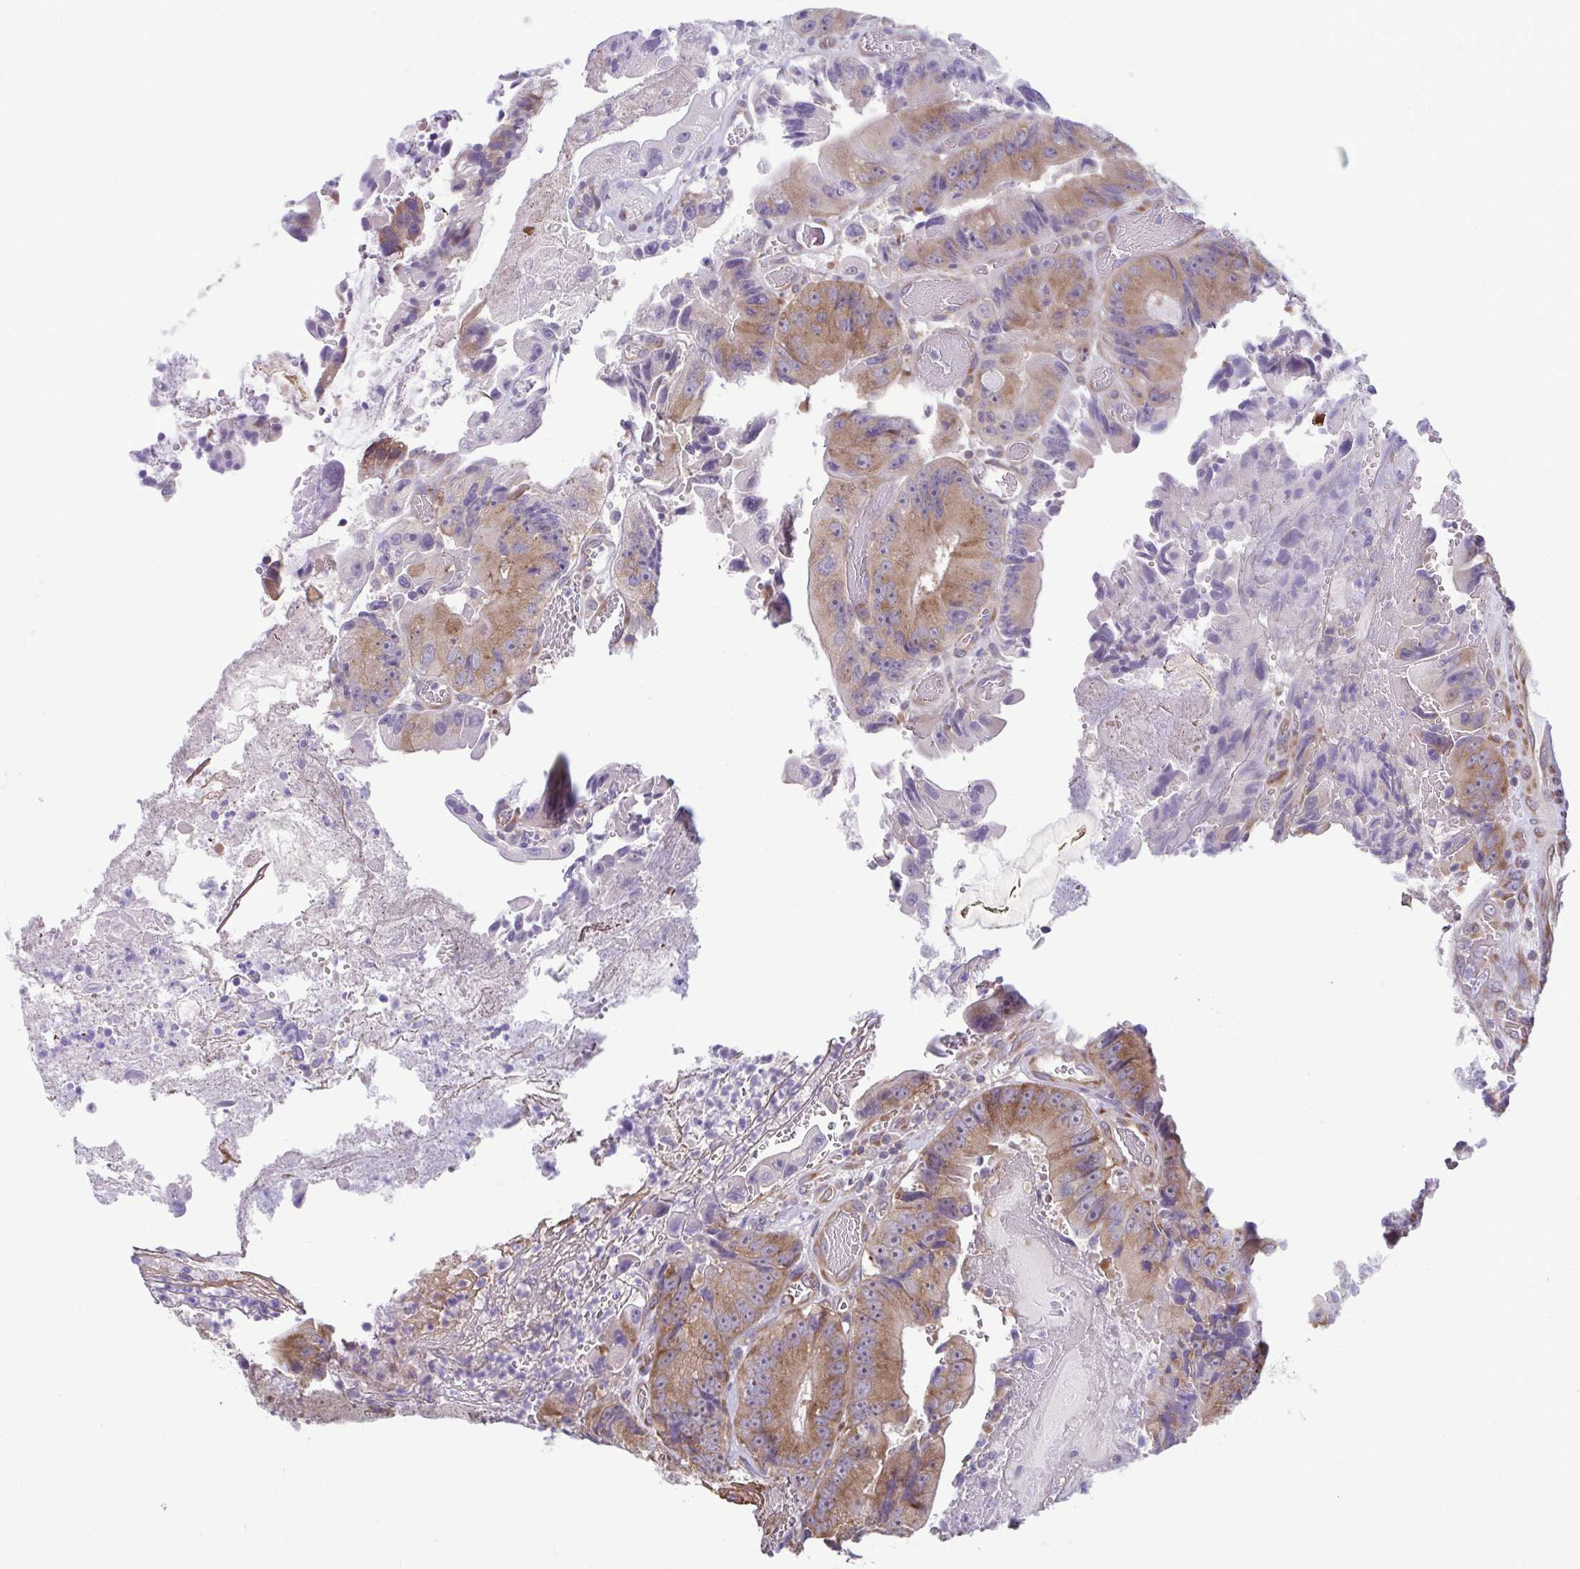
{"staining": {"intensity": "moderate", "quantity": ">75%", "location": "cytoplasmic/membranous"}, "tissue": "colorectal cancer", "cell_type": "Tumor cells", "image_type": "cancer", "snomed": [{"axis": "morphology", "description": "Adenocarcinoma, NOS"}, {"axis": "topography", "description": "Colon"}], "caption": "A micrograph of colorectal cancer (adenocarcinoma) stained for a protein shows moderate cytoplasmic/membranous brown staining in tumor cells.", "gene": "TMEM108", "patient": {"sex": "female", "age": 86}}